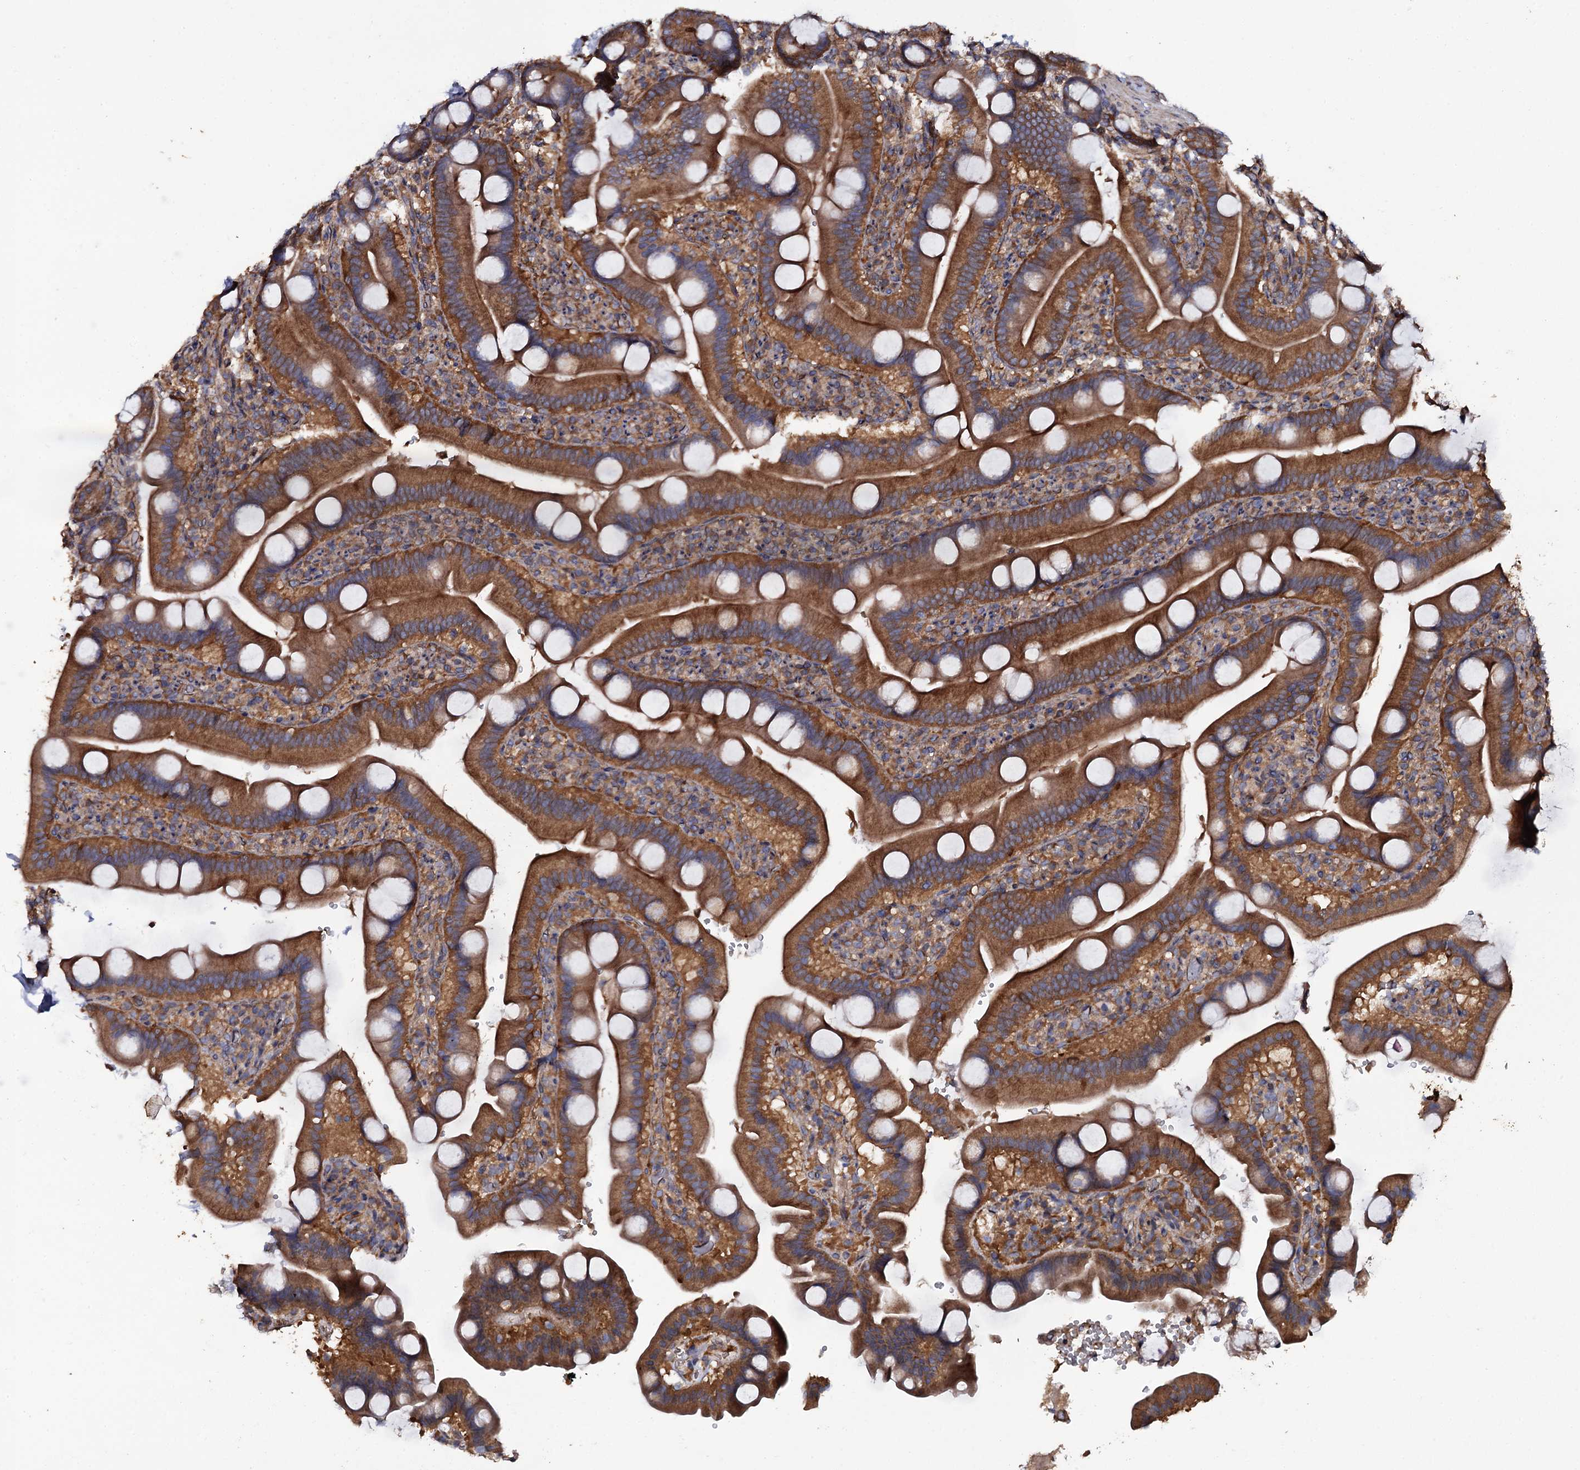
{"staining": {"intensity": "strong", "quantity": ">75%", "location": "cytoplasmic/membranous"}, "tissue": "duodenum", "cell_type": "Glandular cells", "image_type": "normal", "snomed": [{"axis": "morphology", "description": "Normal tissue, NOS"}, {"axis": "topography", "description": "Duodenum"}], "caption": "Duodenum stained with a brown dye demonstrates strong cytoplasmic/membranous positive expression in about >75% of glandular cells.", "gene": "TTC23", "patient": {"sex": "male", "age": 55}}